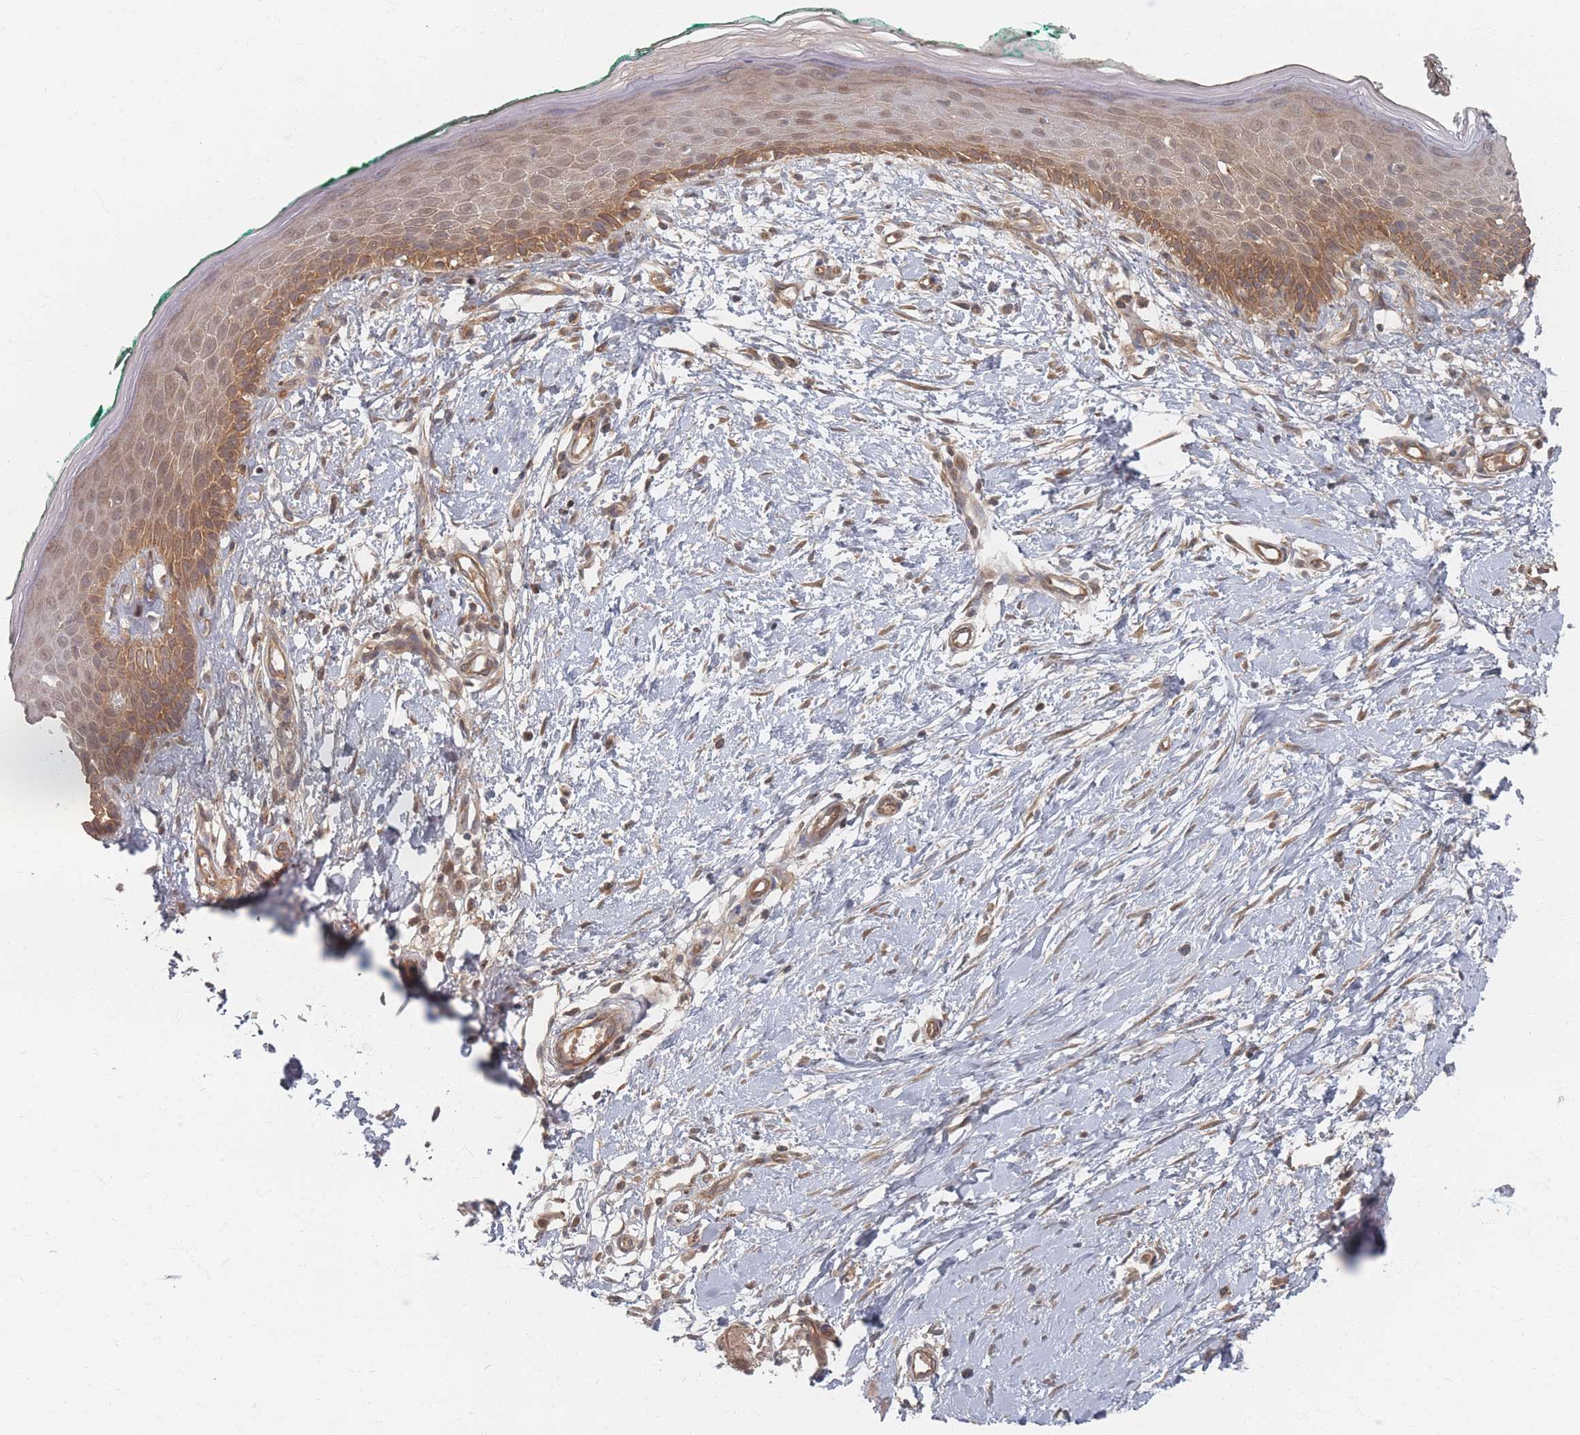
{"staining": {"intensity": "moderate", "quantity": ">75%", "location": "cytoplasmic/membranous"}, "tissue": "skin", "cell_type": "Fibroblasts", "image_type": "normal", "snomed": [{"axis": "morphology", "description": "Normal tissue, NOS"}, {"axis": "morphology", "description": "Malignant melanoma, NOS"}, {"axis": "topography", "description": "Skin"}], "caption": "This is a micrograph of immunohistochemistry (IHC) staining of unremarkable skin, which shows moderate expression in the cytoplasmic/membranous of fibroblasts.", "gene": "PSMD9", "patient": {"sex": "male", "age": 62}}